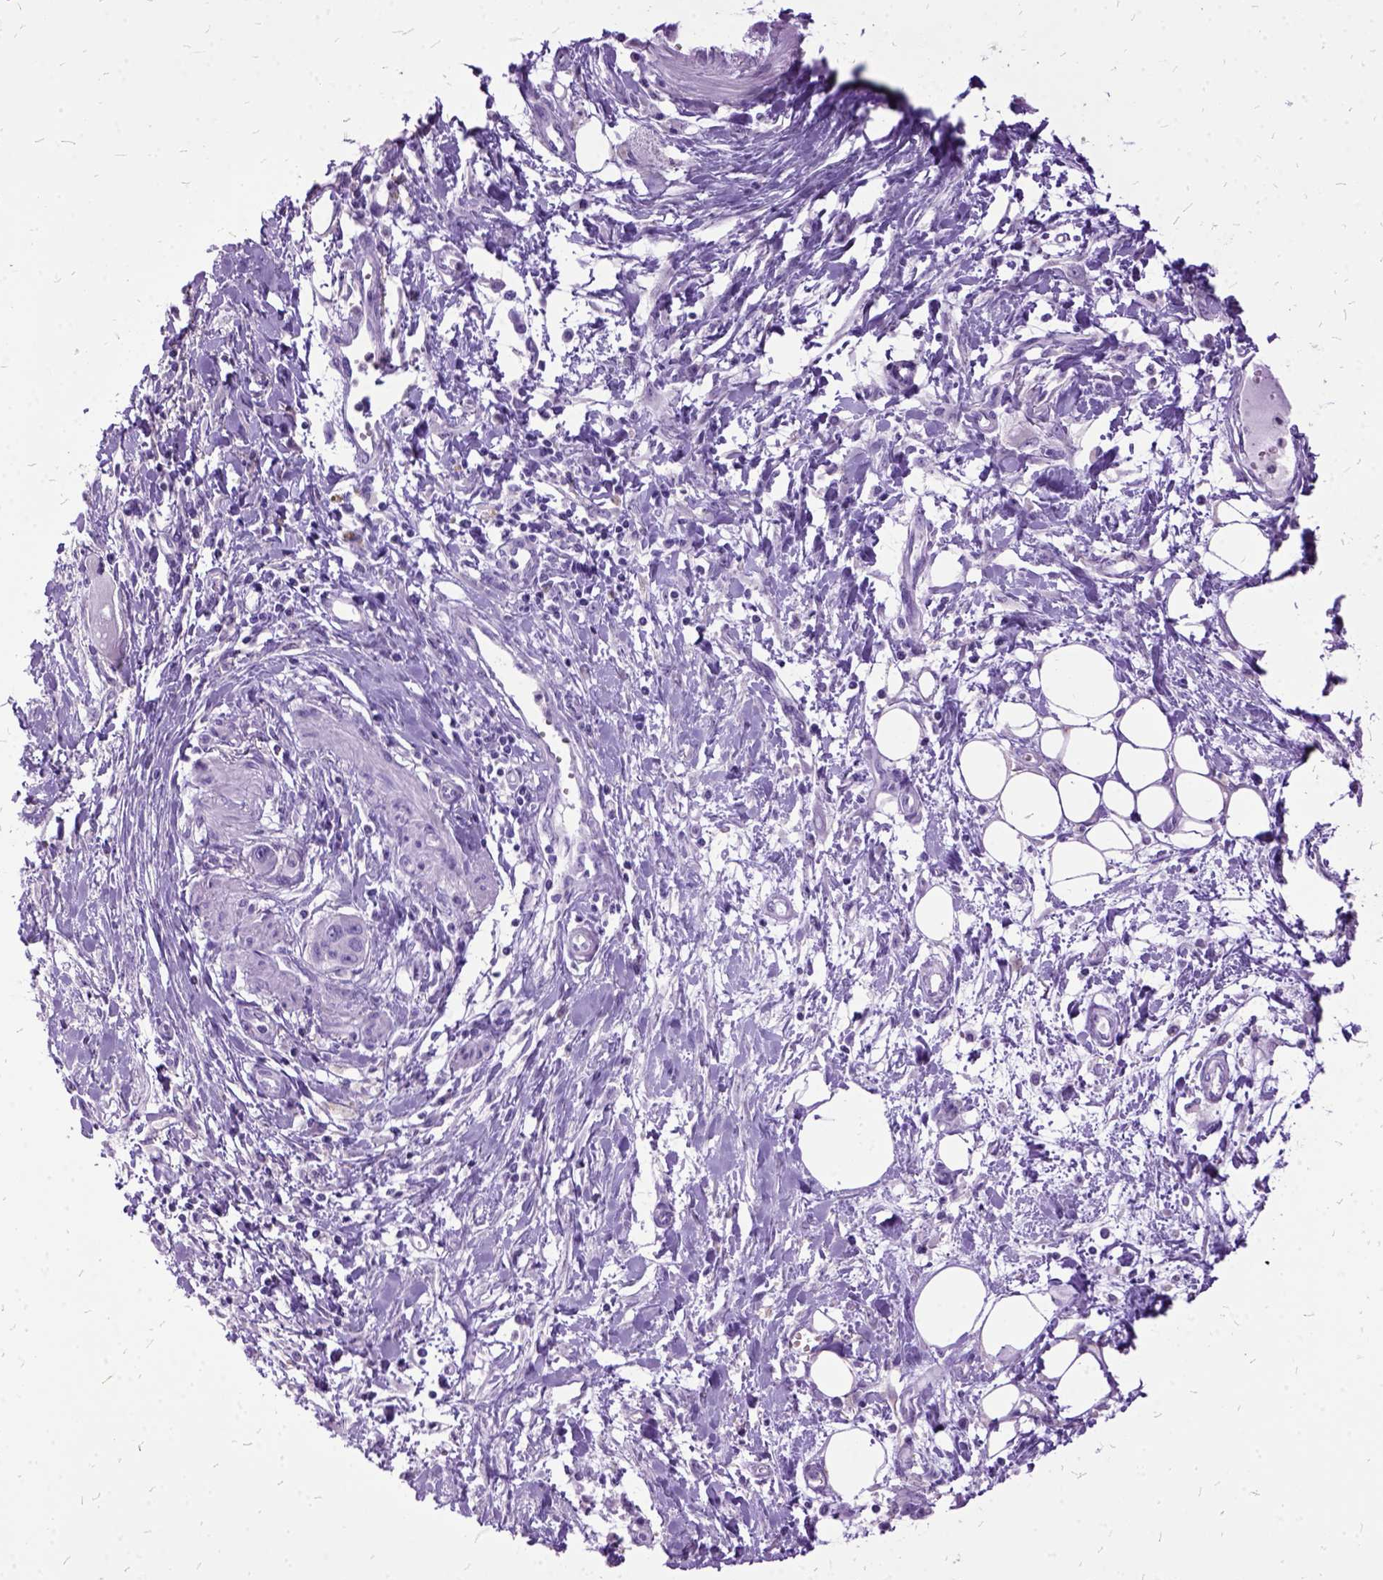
{"staining": {"intensity": "negative", "quantity": "none", "location": "none"}, "tissue": "pancreatic cancer", "cell_type": "Tumor cells", "image_type": "cancer", "snomed": [{"axis": "morphology", "description": "Adenocarcinoma, NOS"}, {"axis": "topography", "description": "Pancreas"}], "caption": "Tumor cells are negative for protein expression in human pancreatic adenocarcinoma.", "gene": "MME", "patient": {"sex": "male", "age": 60}}